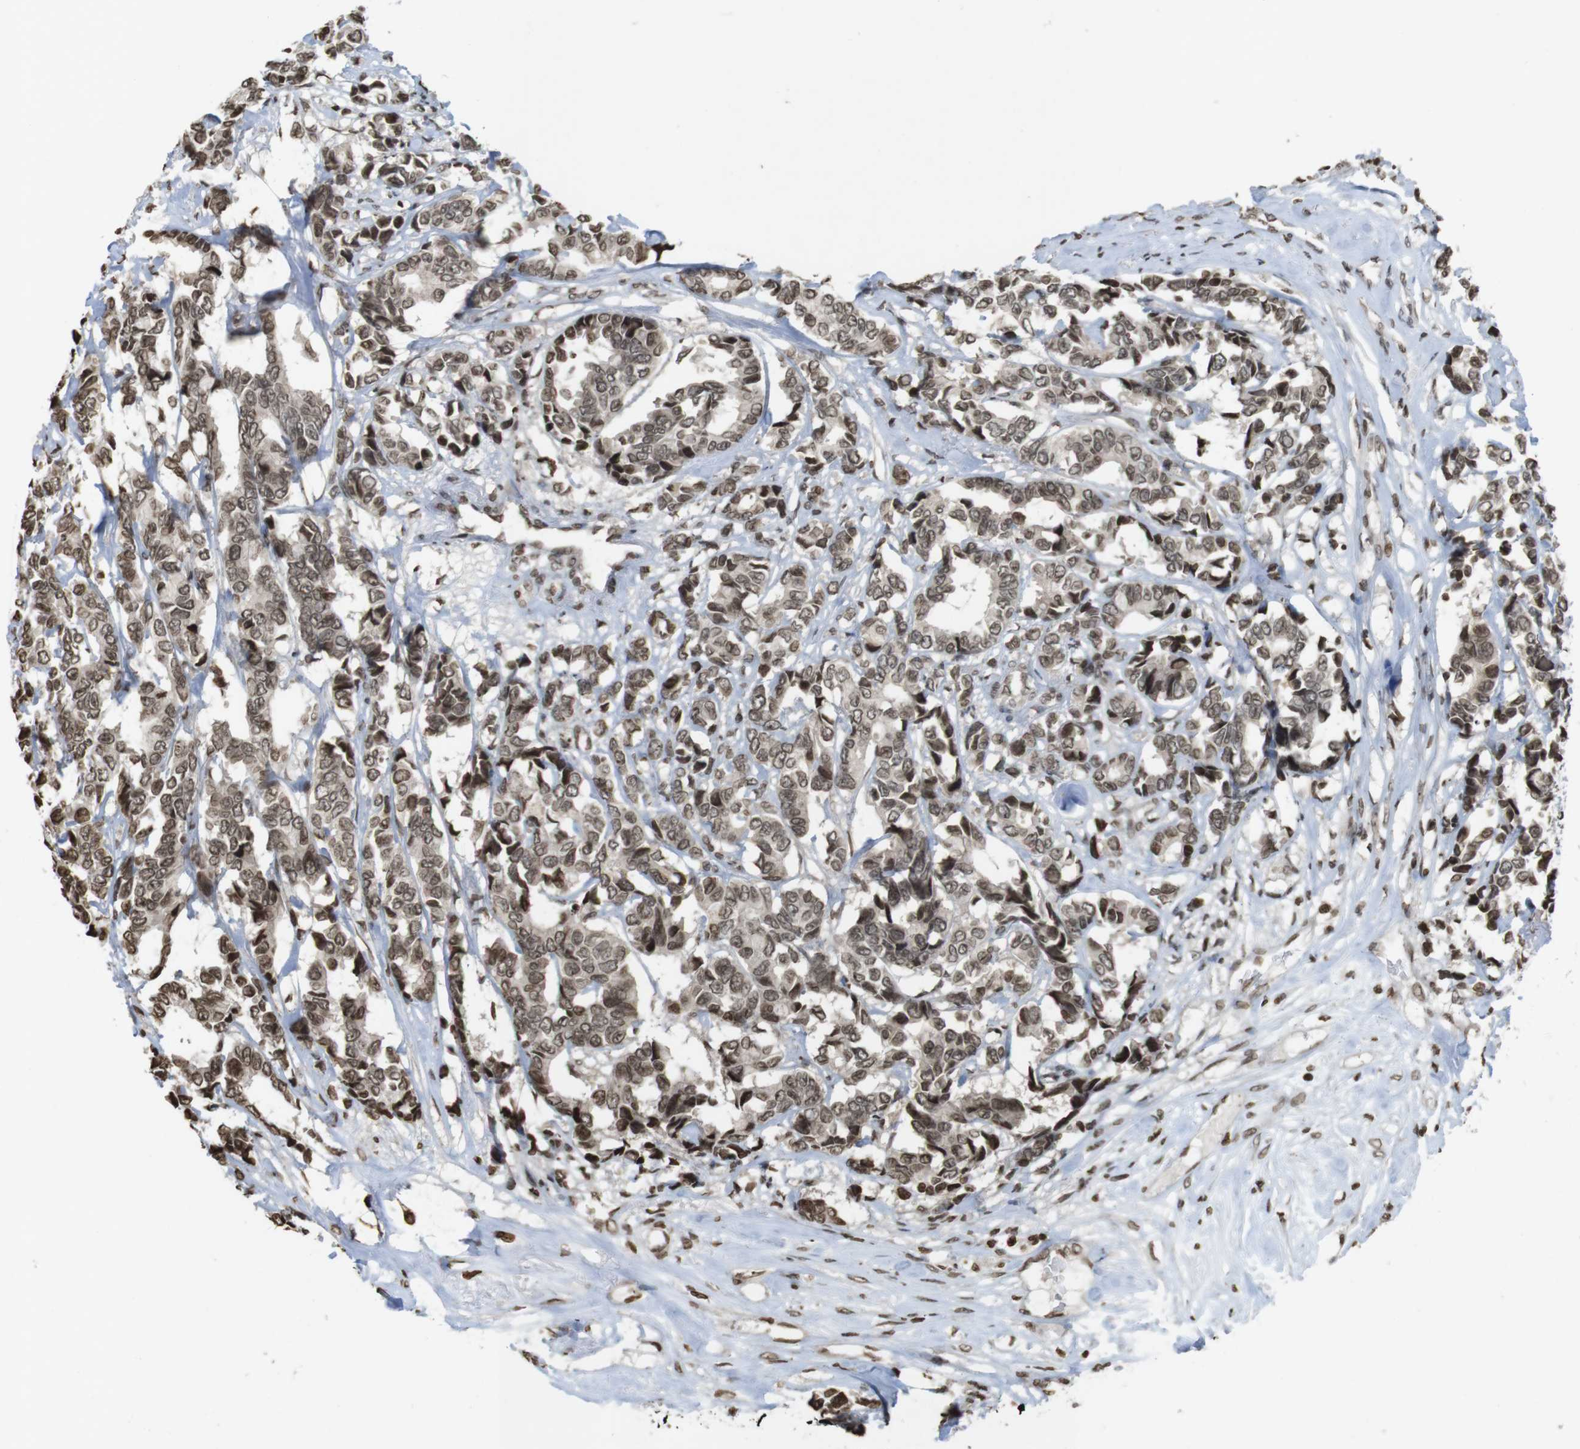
{"staining": {"intensity": "moderate", "quantity": ">75%", "location": "cytoplasmic/membranous,nuclear"}, "tissue": "breast cancer", "cell_type": "Tumor cells", "image_type": "cancer", "snomed": [{"axis": "morphology", "description": "Duct carcinoma"}, {"axis": "topography", "description": "Breast"}], "caption": "IHC histopathology image of neoplastic tissue: breast cancer (intraductal carcinoma) stained using immunohistochemistry (IHC) shows medium levels of moderate protein expression localized specifically in the cytoplasmic/membranous and nuclear of tumor cells, appearing as a cytoplasmic/membranous and nuclear brown color.", "gene": "FOXA3", "patient": {"sex": "female", "age": 87}}